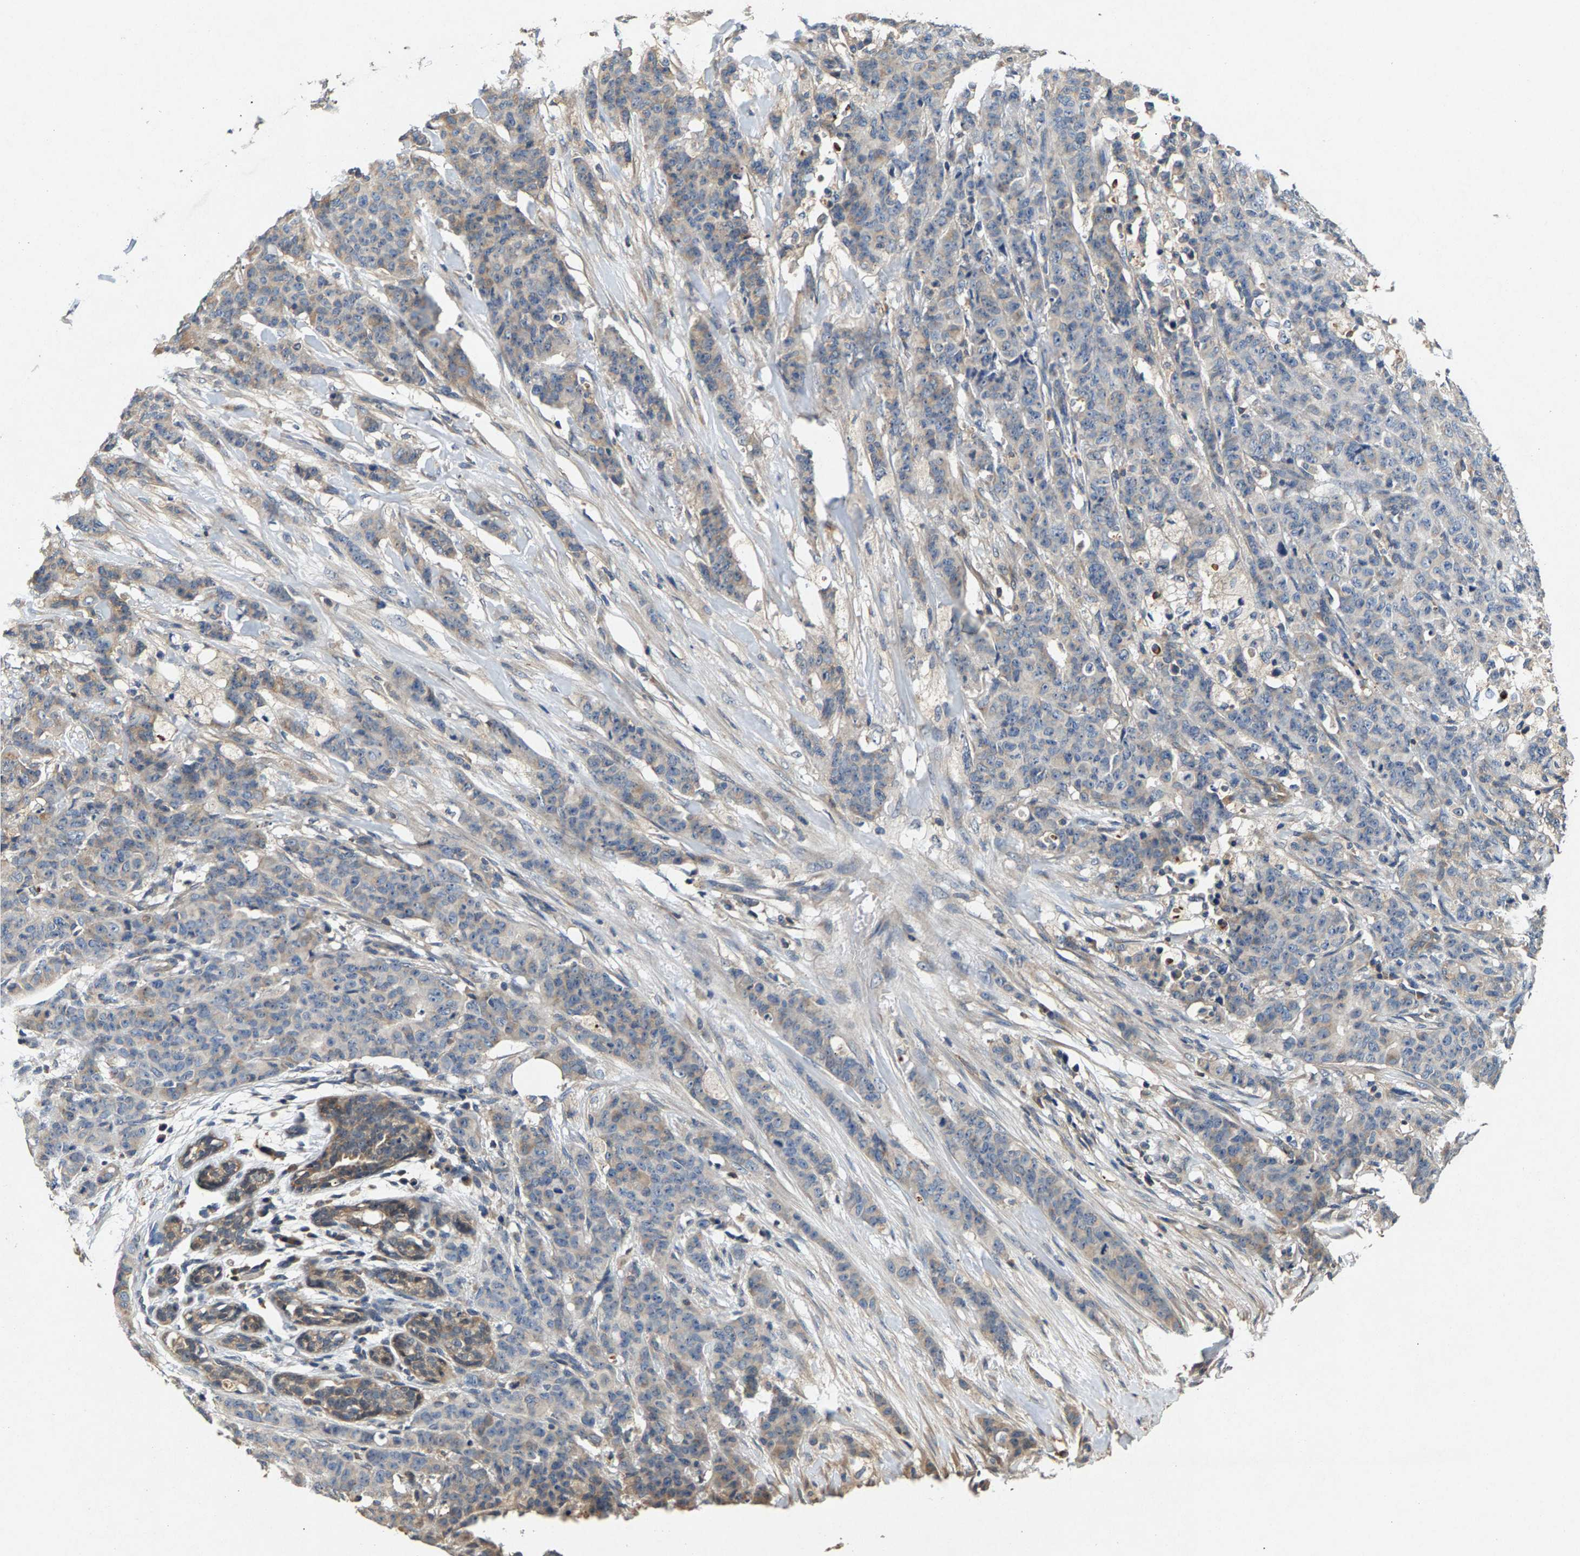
{"staining": {"intensity": "weak", "quantity": "<25%", "location": "cytoplasmic/membranous"}, "tissue": "breast cancer", "cell_type": "Tumor cells", "image_type": "cancer", "snomed": [{"axis": "morphology", "description": "Normal tissue, NOS"}, {"axis": "morphology", "description": "Duct carcinoma"}, {"axis": "topography", "description": "Breast"}], "caption": "Tumor cells are negative for protein expression in human breast cancer (invasive ductal carcinoma).", "gene": "NT5C", "patient": {"sex": "female", "age": 40}}